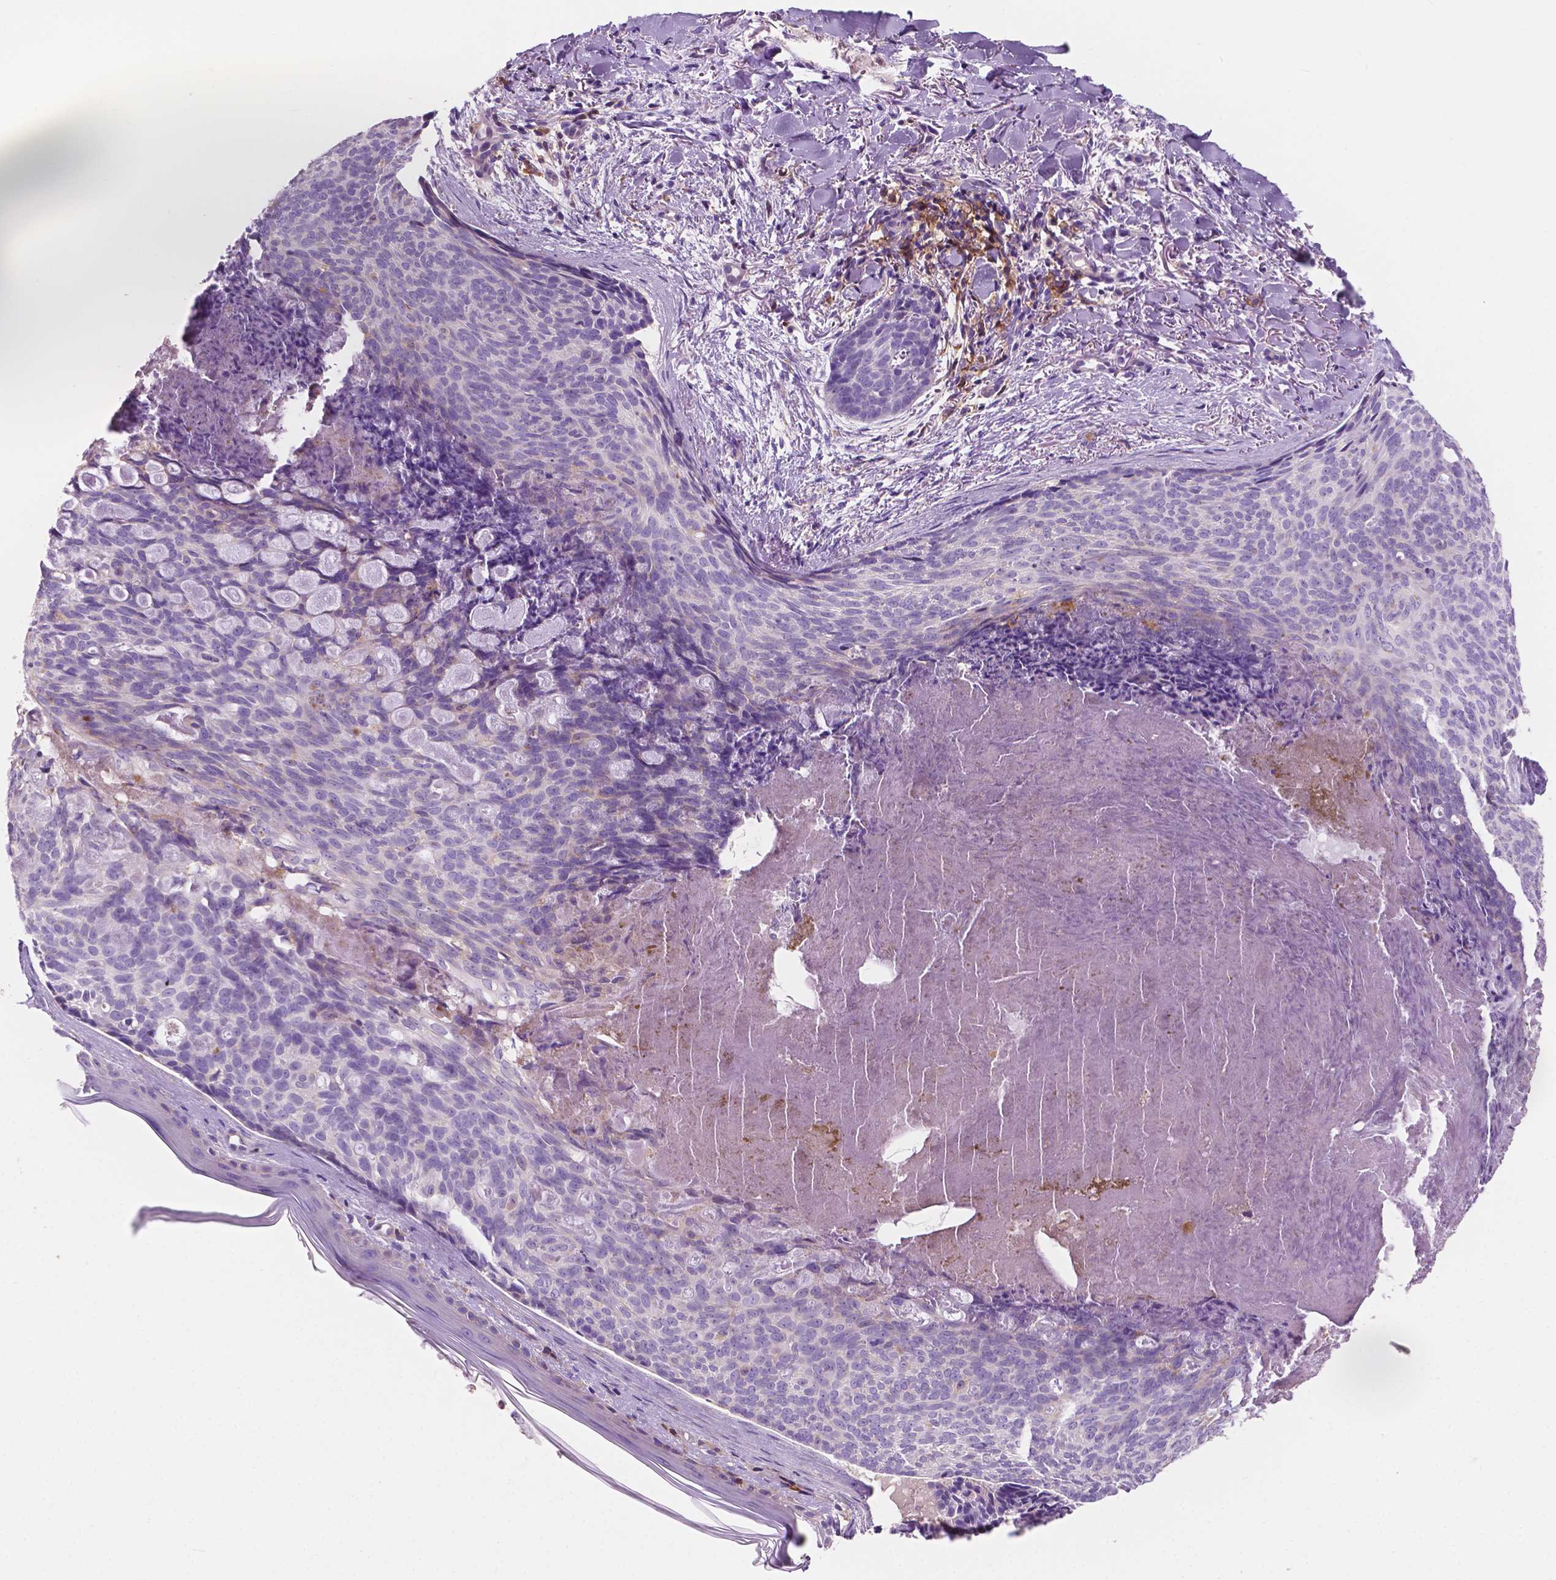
{"staining": {"intensity": "negative", "quantity": "none", "location": "none"}, "tissue": "skin cancer", "cell_type": "Tumor cells", "image_type": "cancer", "snomed": [{"axis": "morphology", "description": "Basal cell carcinoma"}, {"axis": "topography", "description": "Skin"}], "caption": "Tumor cells show no significant expression in skin cancer (basal cell carcinoma).", "gene": "SEMA4A", "patient": {"sex": "female", "age": 82}}